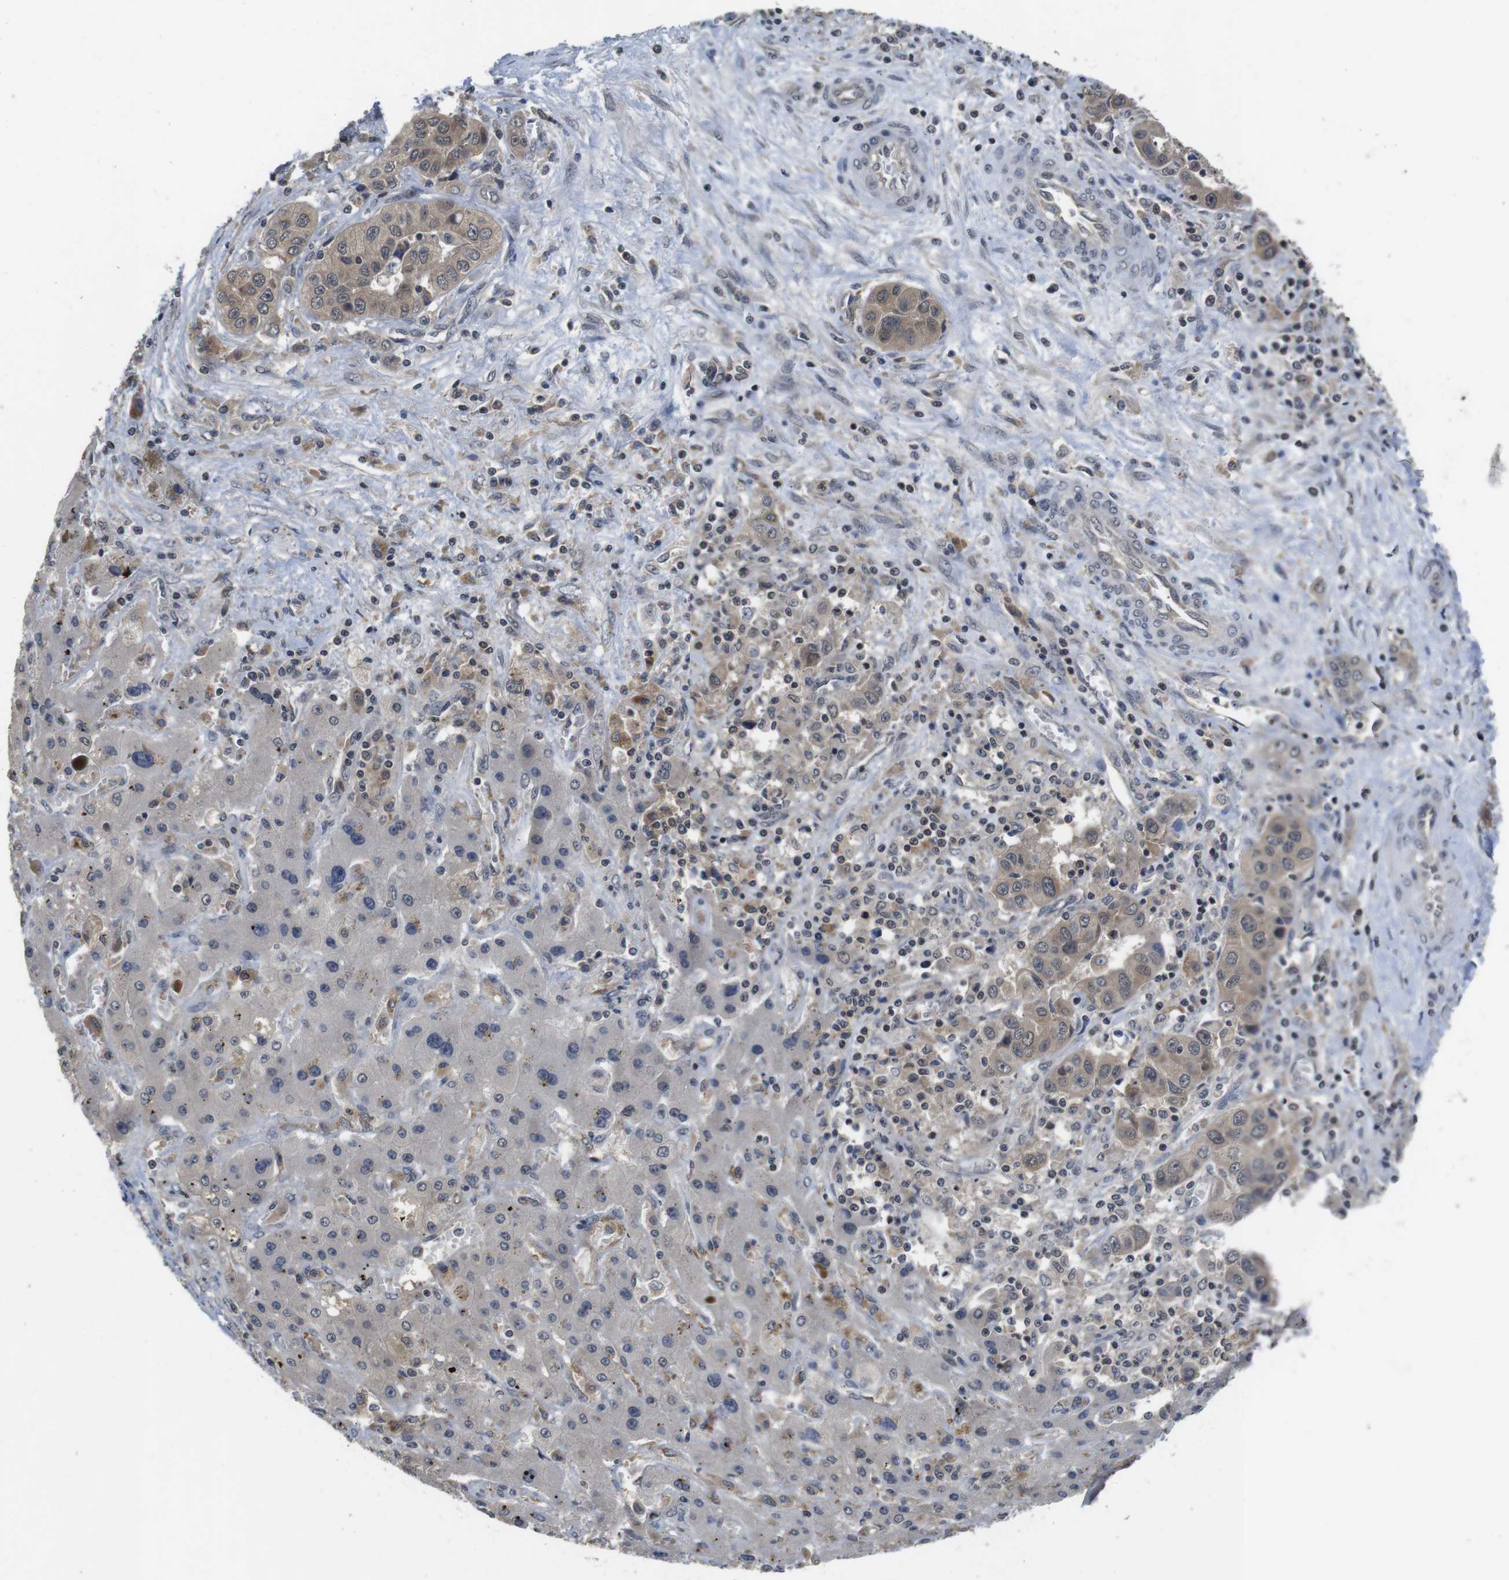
{"staining": {"intensity": "weak", "quantity": "25%-75%", "location": "cytoplasmic/membranous,nuclear"}, "tissue": "liver cancer", "cell_type": "Tumor cells", "image_type": "cancer", "snomed": [{"axis": "morphology", "description": "Cholangiocarcinoma"}, {"axis": "topography", "description": "Liver"}], "caption": "Immunohistochemistry (IHC) of liver cancer (cholangiocarcinoma) exhibits low levels of weak cytoplasmic/membranous and nuclear staining in about 25%-75% of tumor cells.", "gene": "FADD", "patient": {"sex": "female", "age": 52}}